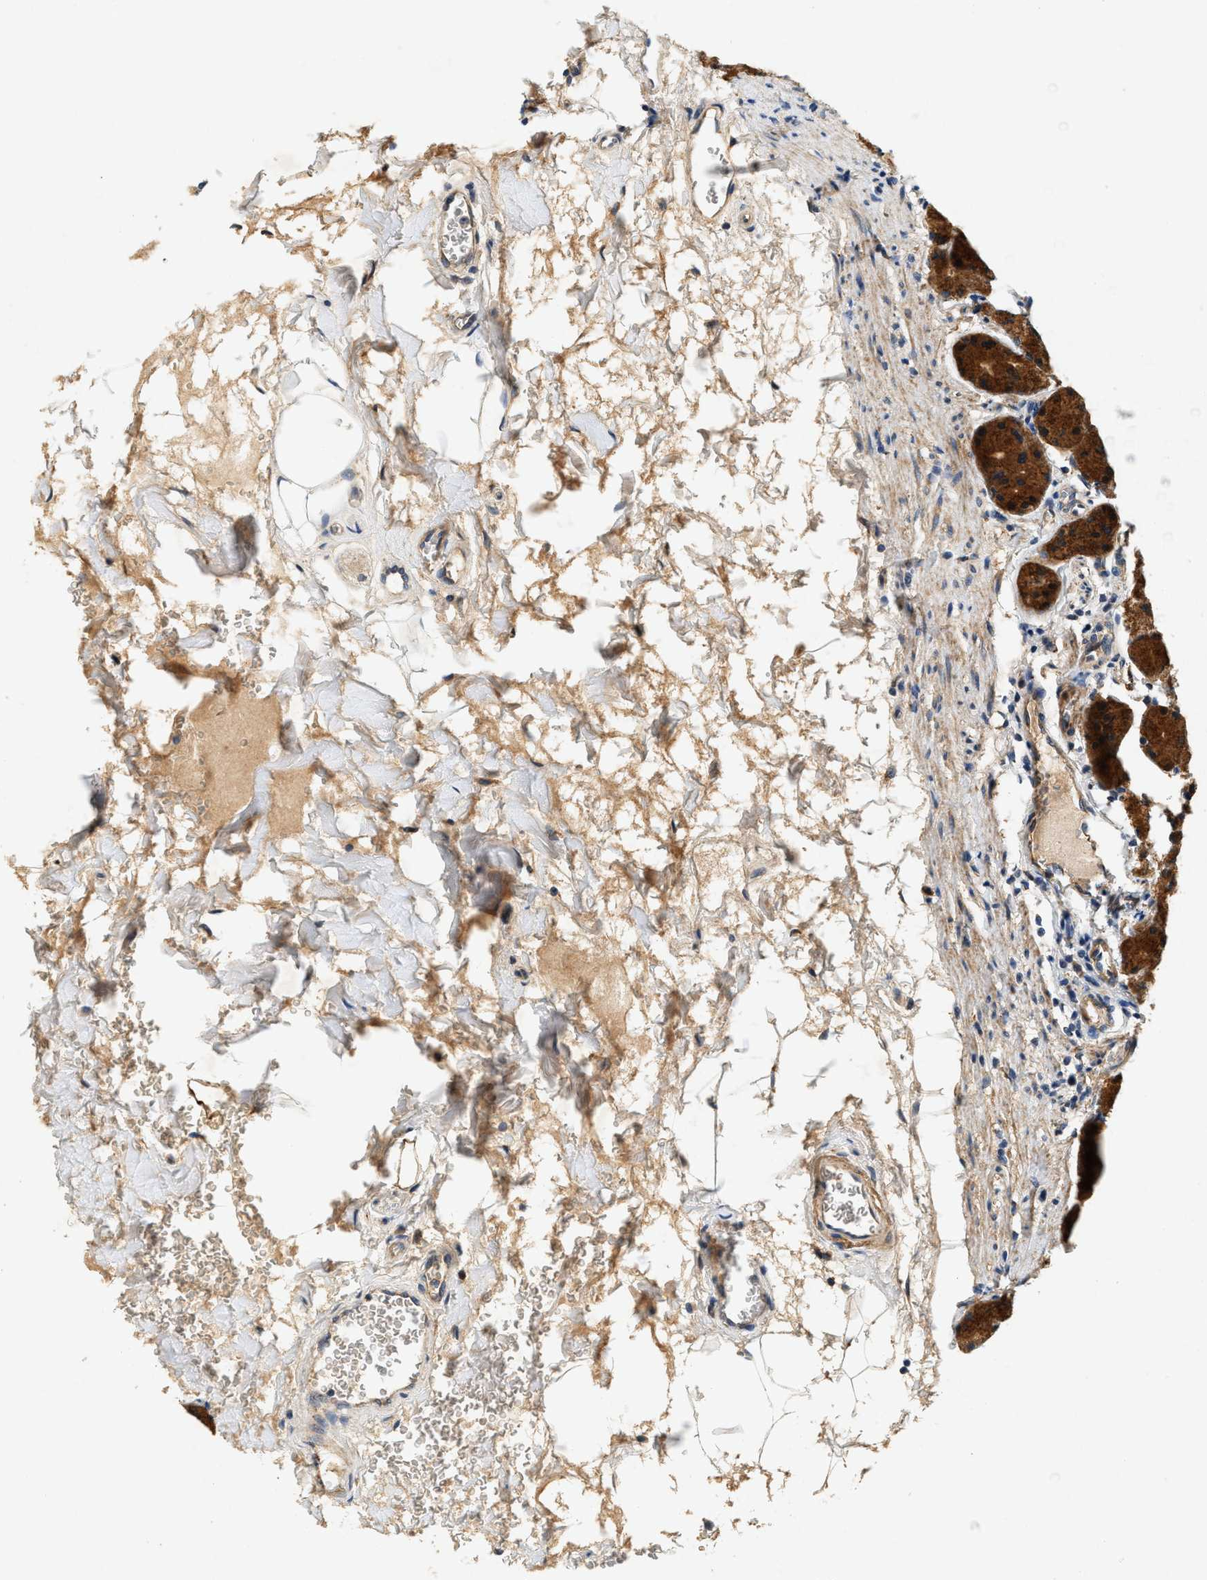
{"staining": {"intensity": "strong", "quantity": ">75%", "location": "cytoplasmic/membranous"}, "tissue": "stomach", "cell_type": "Glandular cells", "image_type": "normal", "snomed": [{"axis": "morphology", "description": "Normal tissue, NOS"}, {"axis": "topography", "description": "Stomach"}], "caption": "DAB (3,3'-diaminobenzidine) immunohistochemical staining of normal stomach displays strong cytoplasmic/membranous protein expression in approximately >75% of glandular cells. (IHC, brightfield microscopy, high magnification).", "gene": "DUSP10", "patient": {"sex": "male", "age": 42}}